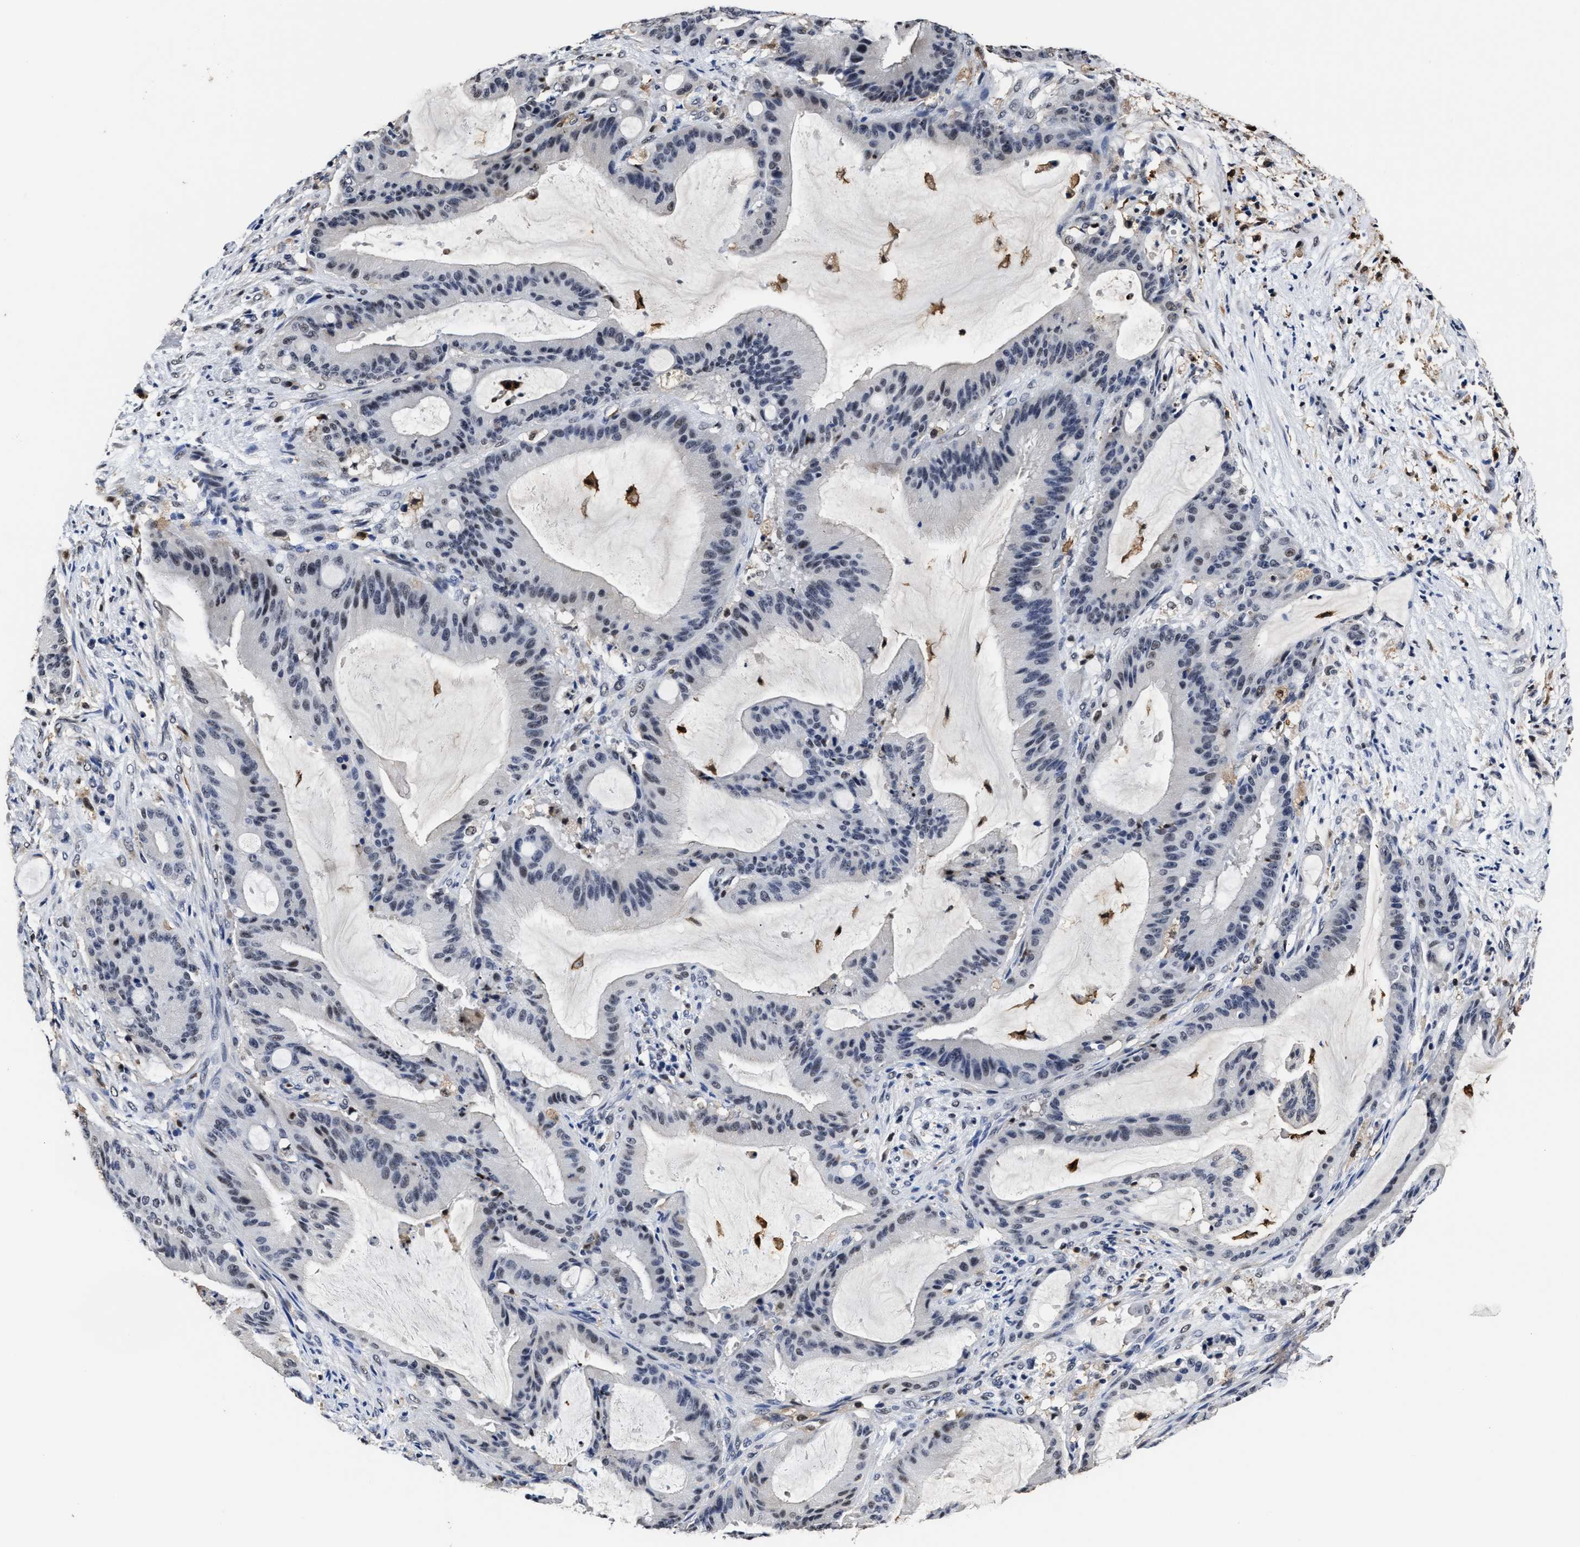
{"staining": {"intensity": "negative", "quantity": "none", "location": "none"}, "tissue": "liver cancer", "cell_type": "Tumor cells", "image_type": "cancer", "snomed": [{"axis": "morphology", "description": "Normal tissue, NOS"}, {"axis": "morphology", "description": "Cholangiocarcinoma"}, {"axis": "topography", "description": "Liver"}, {"axis": "topography", "description": "Peripheral nerve tissue"}], "caption": "DAB (3,3'-diaminobenzidine) immunohistochemical staining of liver cancer (cholangiocarcinoma) reveals no significant expression in tumor cells.", "gene": "PRPF4B", "patient": {"sex": "female", "age": 73}}